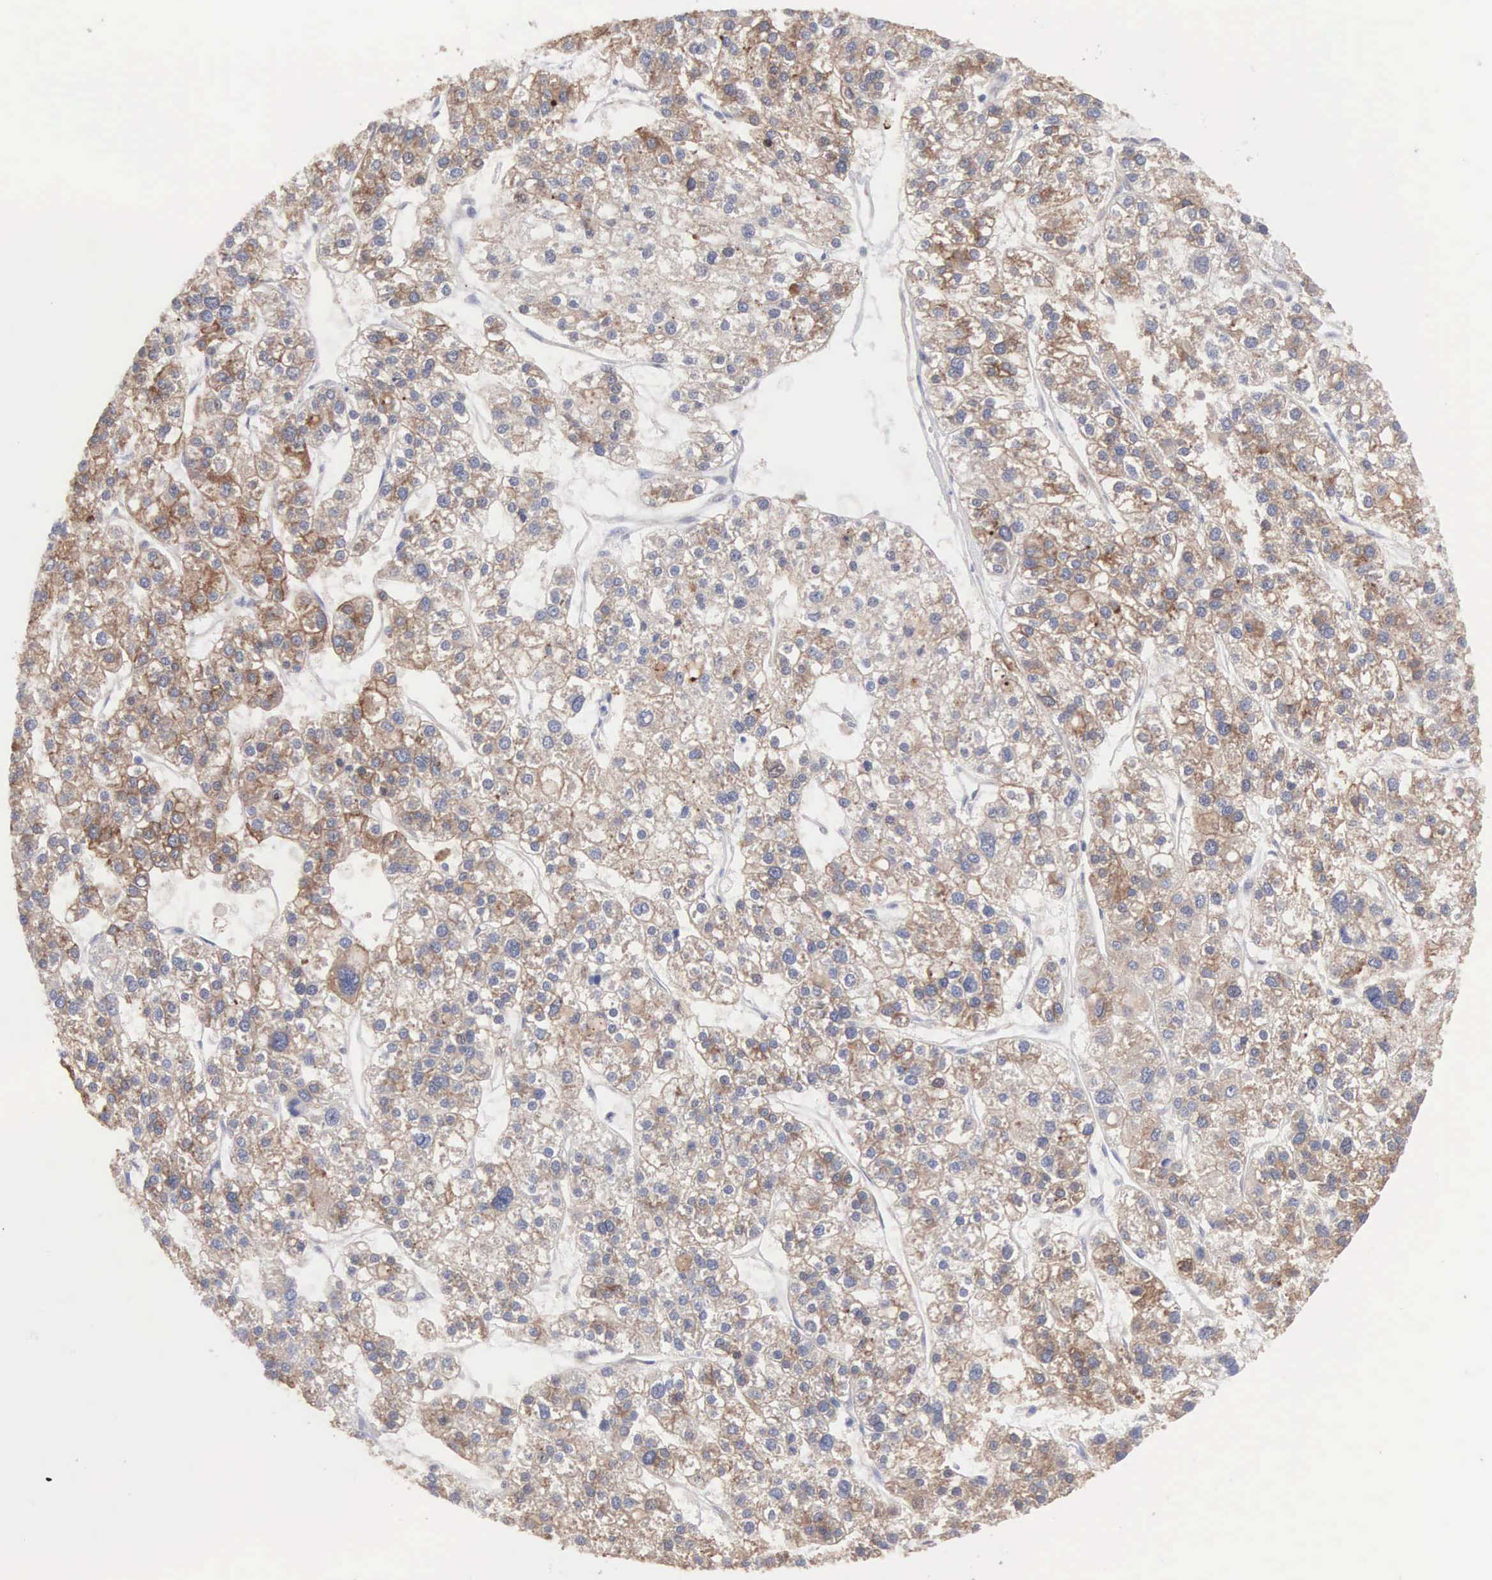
{"staining": {"intensity": "moderate", "quantity": ">75%", "location": "cytoplasmic/membranous"}, "tissue": "liver cancer", "cell_type": "Tumor cells", "image_type": "cancer", "snomed": [{"axis": "morphology", "description": "Carcinoma, Hepatocellular, NOS"}, {"axis": "topography", "description": "Liver"}], "caption": "Approximately >75% of tumor cells in human liver cancer (hepatocellular carcinoma) reveal moderate cytoplasmic/membranous protein staining as visualized by brown immunohistochemical staining.", "gene": "MTHFD1", "patient": {"sex": "female", "age": 85}}